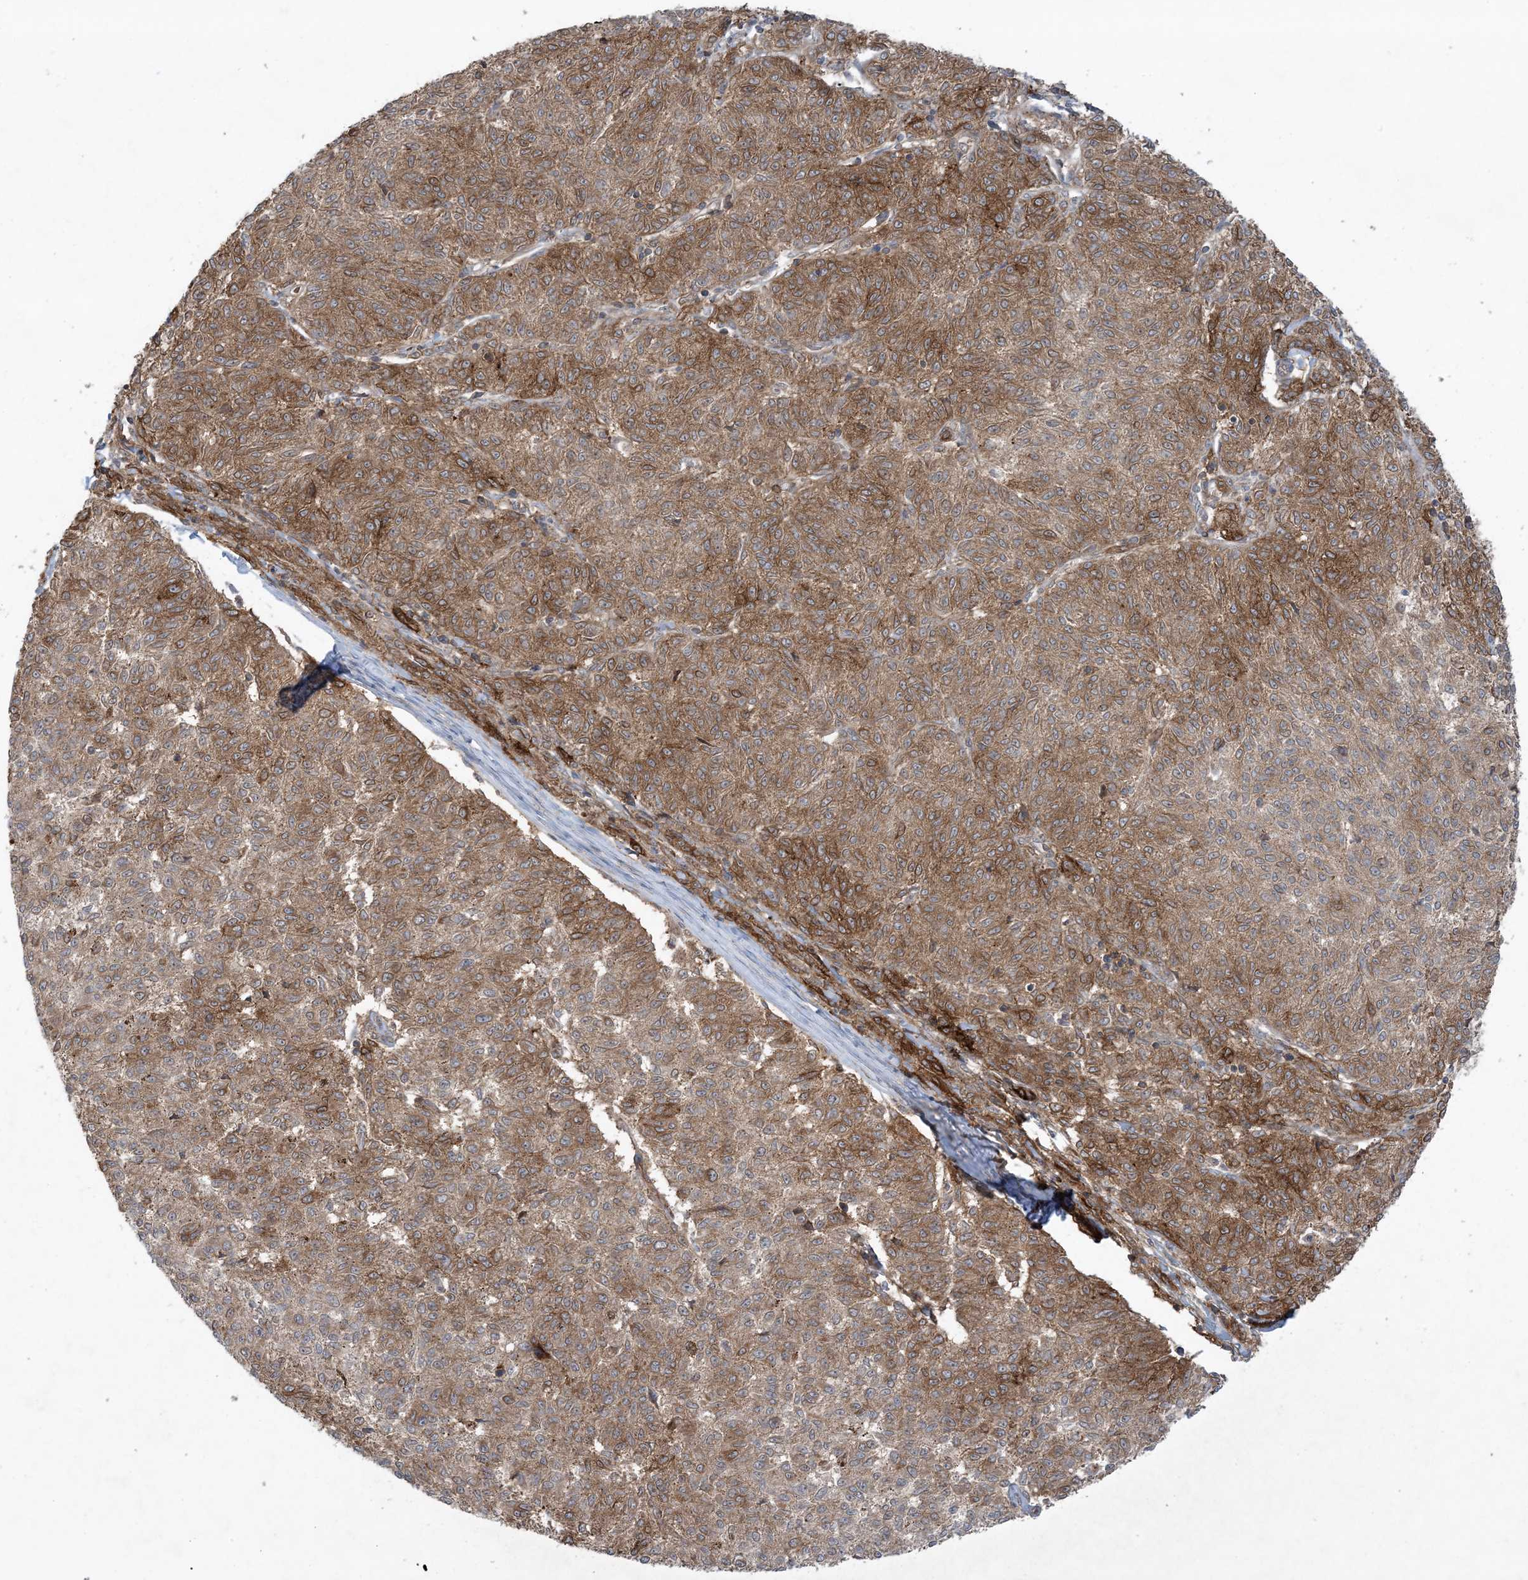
{"staining": {"intensity": "moderate", "quantity": ">75%", "location": "cytoplasmic/membranous"}, "tissue": "melanoma", "cell_type": "Tumor cells", "image_type": "cancer", "snomed": [{"axis": "morphology", "description": "Malignant melanoma, NOS"}, {"axis": "topography", "description": "Skin"}], "caption": "This histopathology image exhibits immunohistochemistry staining of human malignant melanoma, with medium moderate cytoplasmic/membranous staining in approximately >75% of tumor cells.", "gene": "STAM2", "patient": {"sex": "female", "age": 72}}